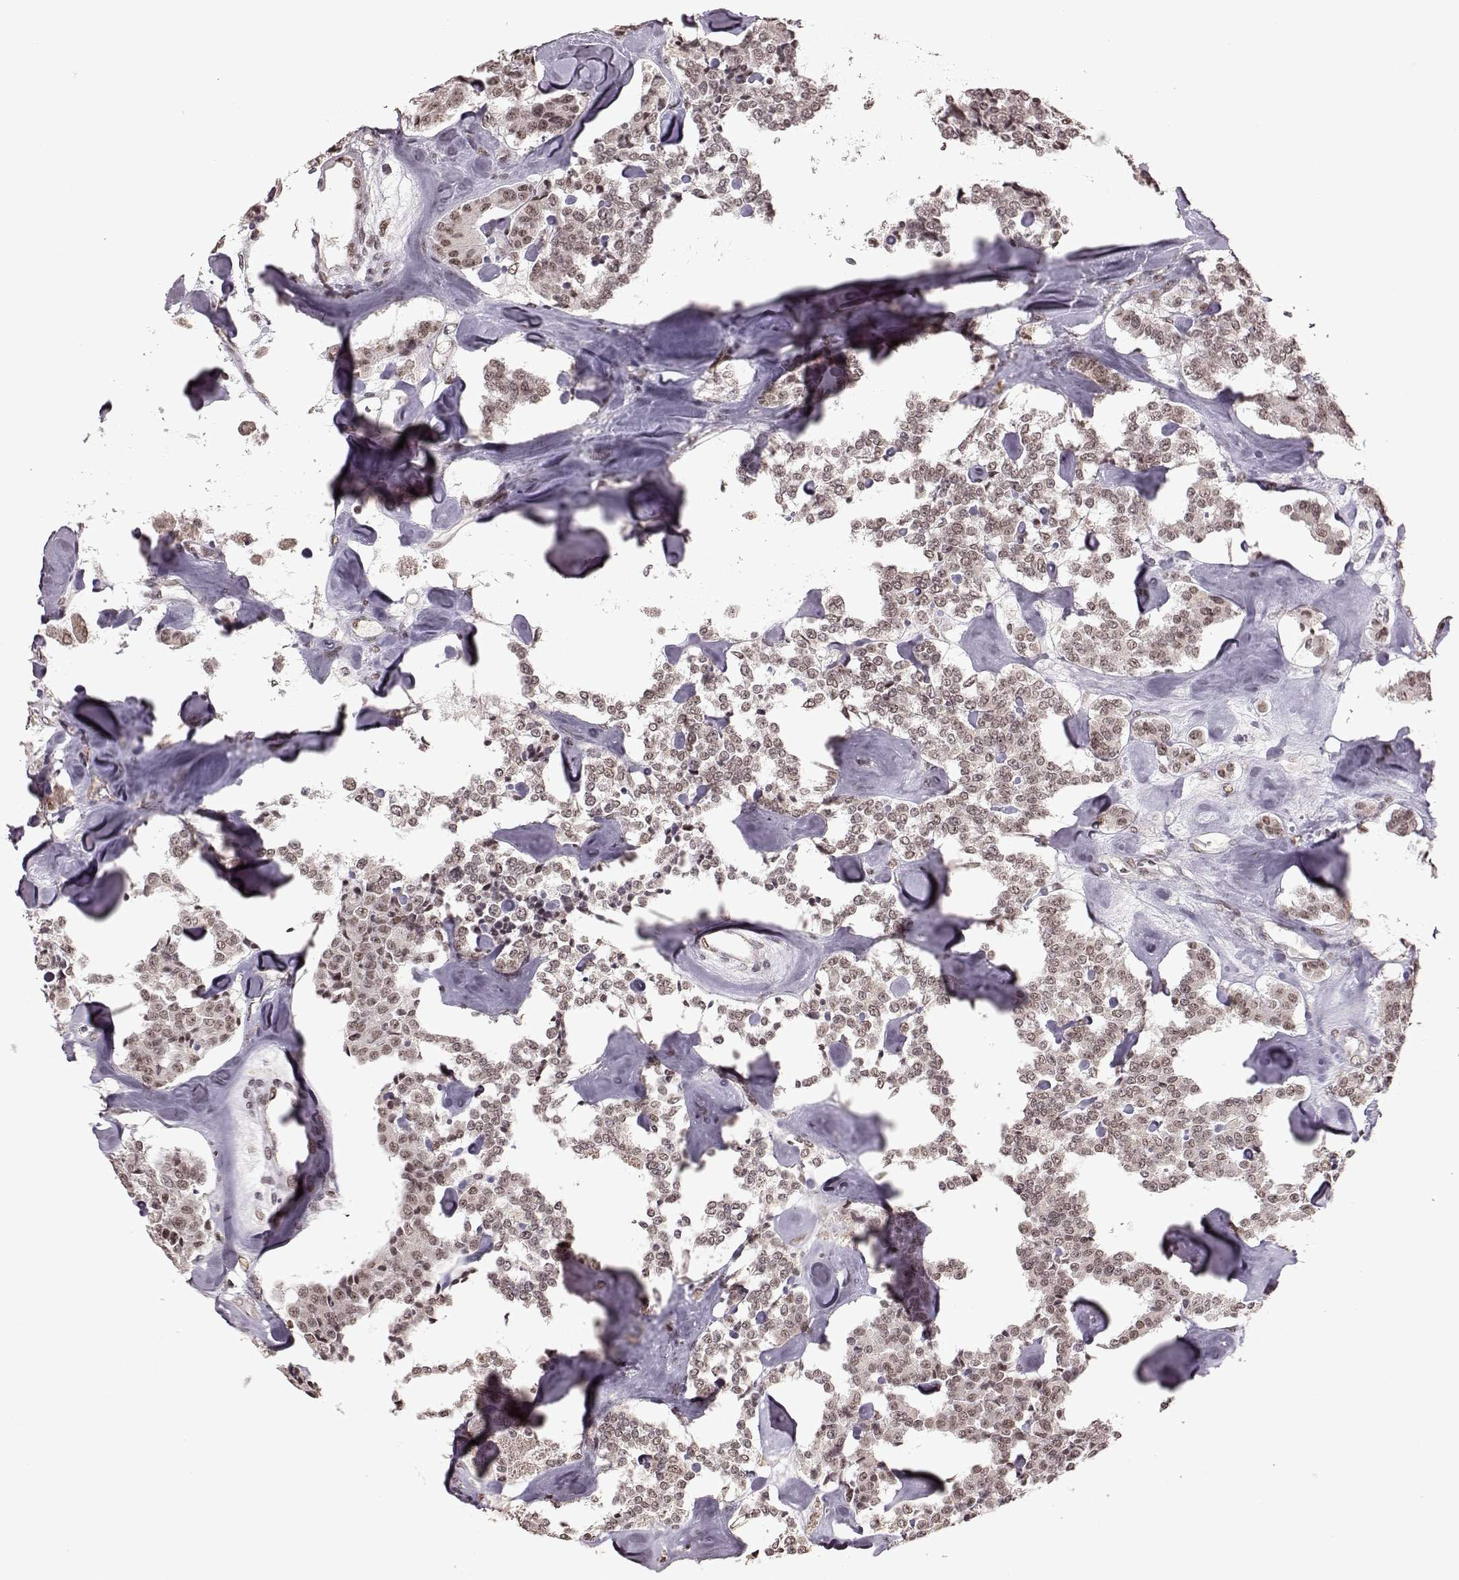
{"staining": {"intensity": "weak", "quantity": ">75%", "location": "nuclear"}, "tissue": "carcinoid", "cell_type": "Tumor cells", "image_type": "cancer", "snomed": [{"axis": "morphology", "description": "Carcinoid, malignant, NOS"}, {"axis": "topography", "description": "Pancreas"}], "caption": "This micrograph displays immunohistochemistry (IHC) staining of human carcinoid (malignant), with low weak nuclear positivity in about >75% of tumor cells.", "gene": "RRAGD", "patient": {"sex": "male", "age": 41}}